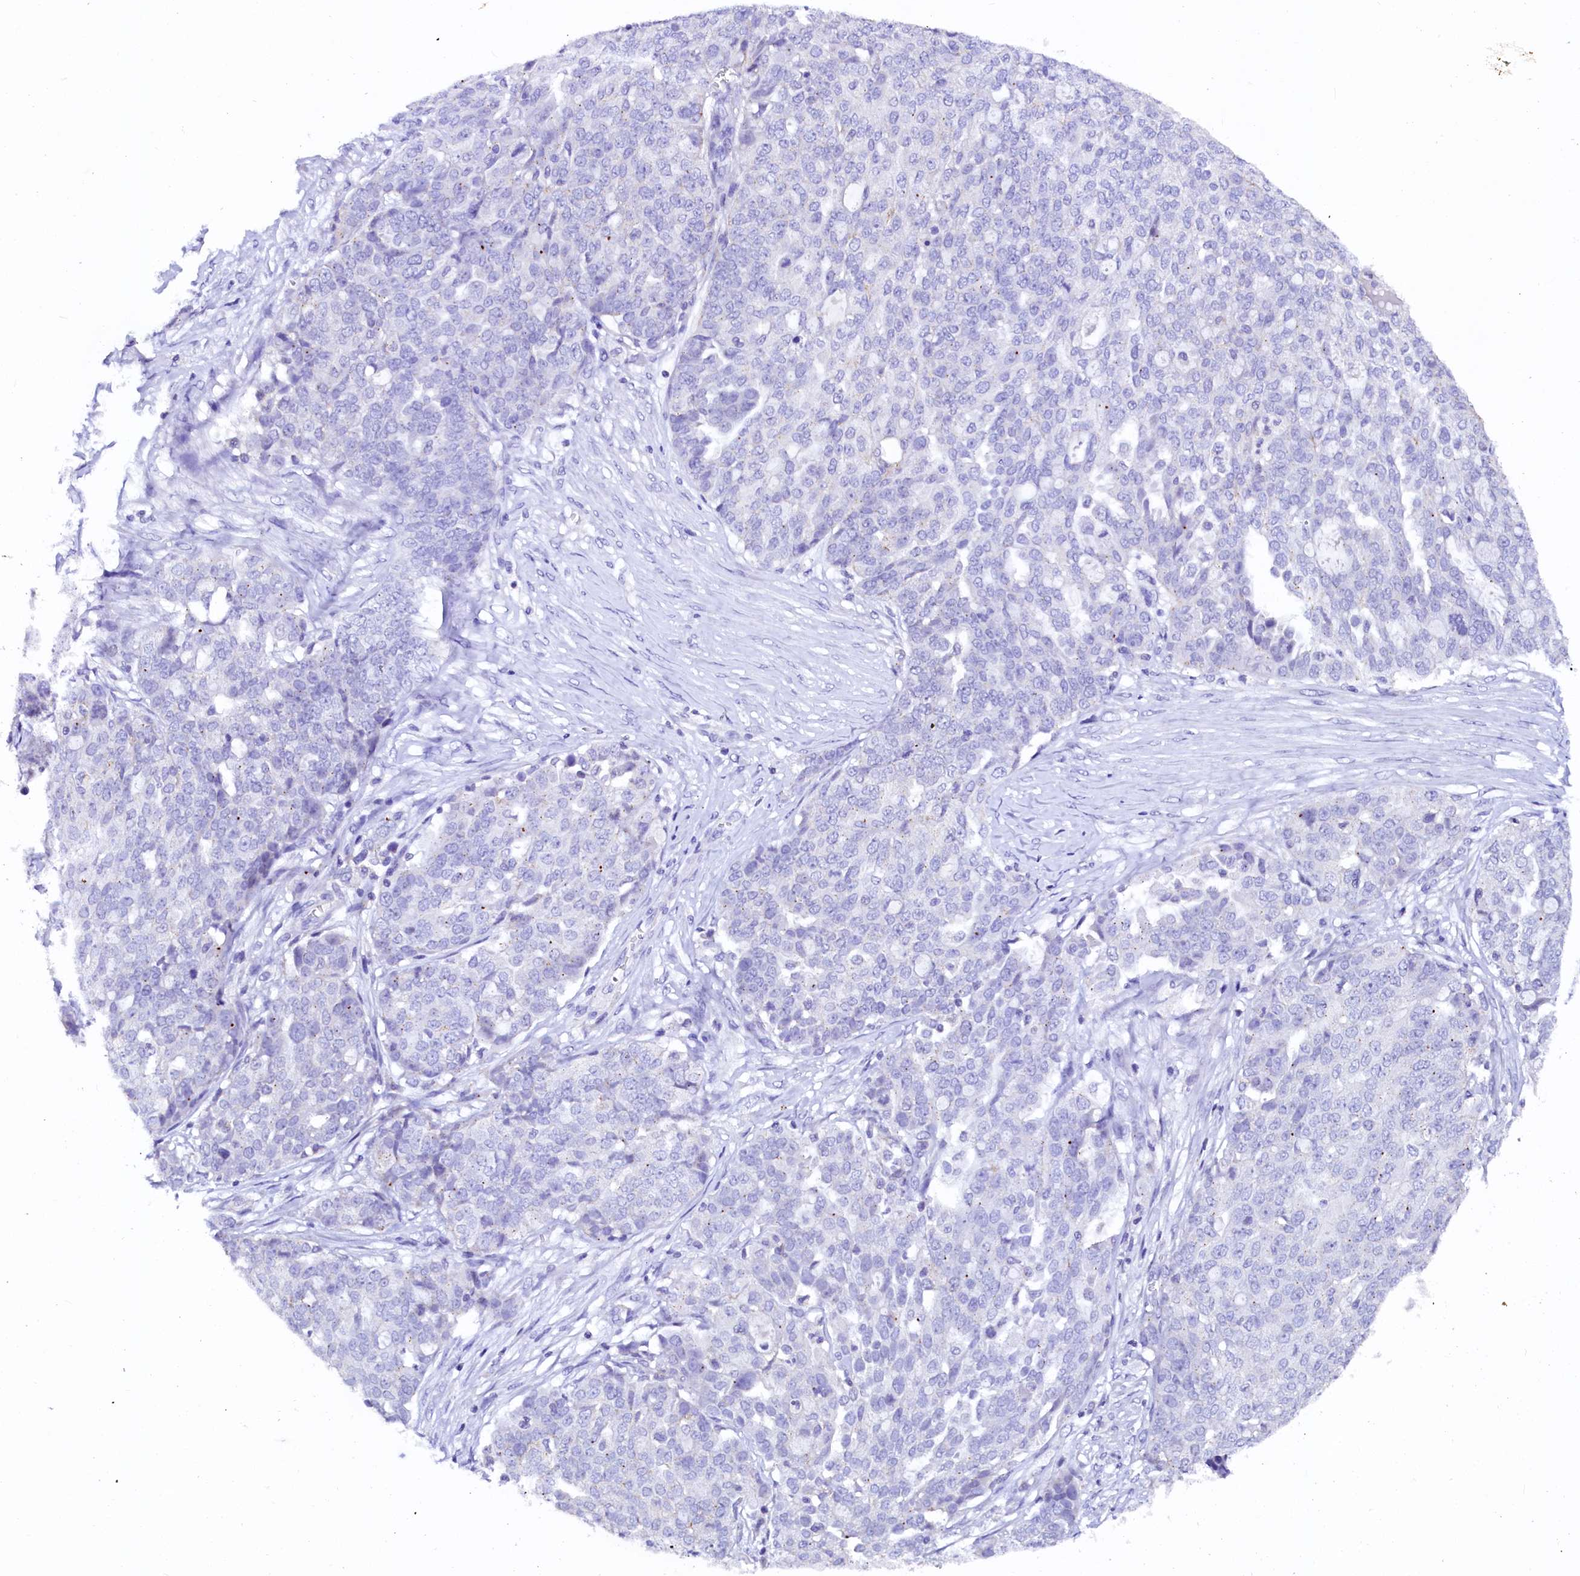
{"staining": {"intensity": "negative", "quantity": "none", "location": "none"}, "tissue": "ovarian cancer", "cell_type": "Tumor cells", "image_type": "cancer", "snomed": [{"axis": "morphology", "description": "Cystadenocarcinoma, serous, NOS"}, {"axis": "topography", "description": "Soft tissue"}, {"axis": "topography", "description": "Ovary"}], "caption": "Tumor cells show no significant protein positivity in ovarian cancer (serous cystadenocarcinoma).", "gene": "NALF1", "patient": {"sex": "female", "age": 57}}